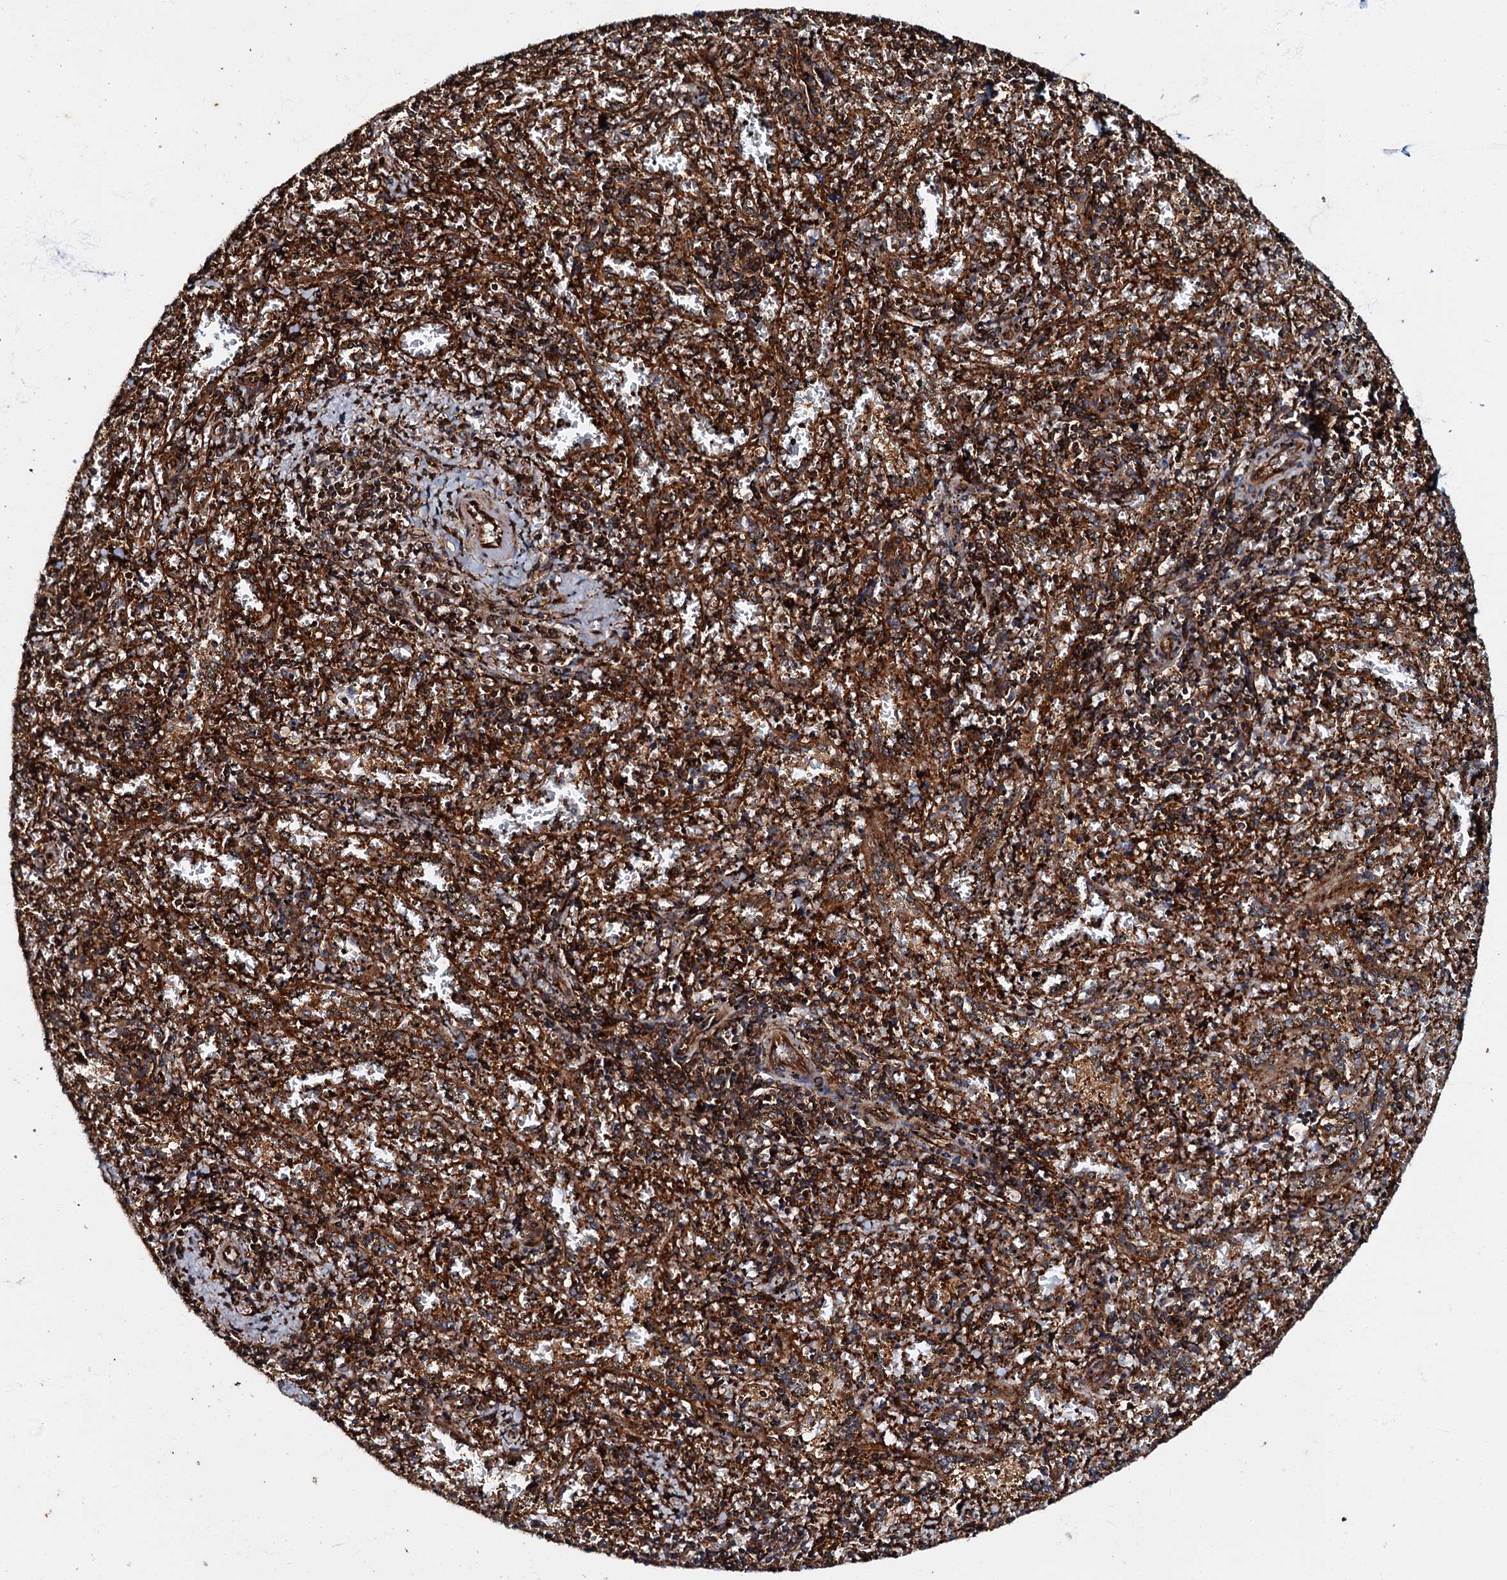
{"staining": {"intensity": "strong", "quantity": "25%-75%", "location": "cytoplasmic/membranous"}, "tissue": "spleen", "cell_type": "Cells in red pulp", "image_type": "normal", "snomed": [{"axis": "morphology", "description": "Normal tissue, NOS"}, {"axis": "topography", "description": "Spleen"}], "caption": "Spleen stained with a brown dye shows strong cytoplasmic/membranous positive staining in approximately 25%-75% of cells in red pulp.", "gene": "BLOC1S6", "patient": {"sex": "male", "age": 11}}